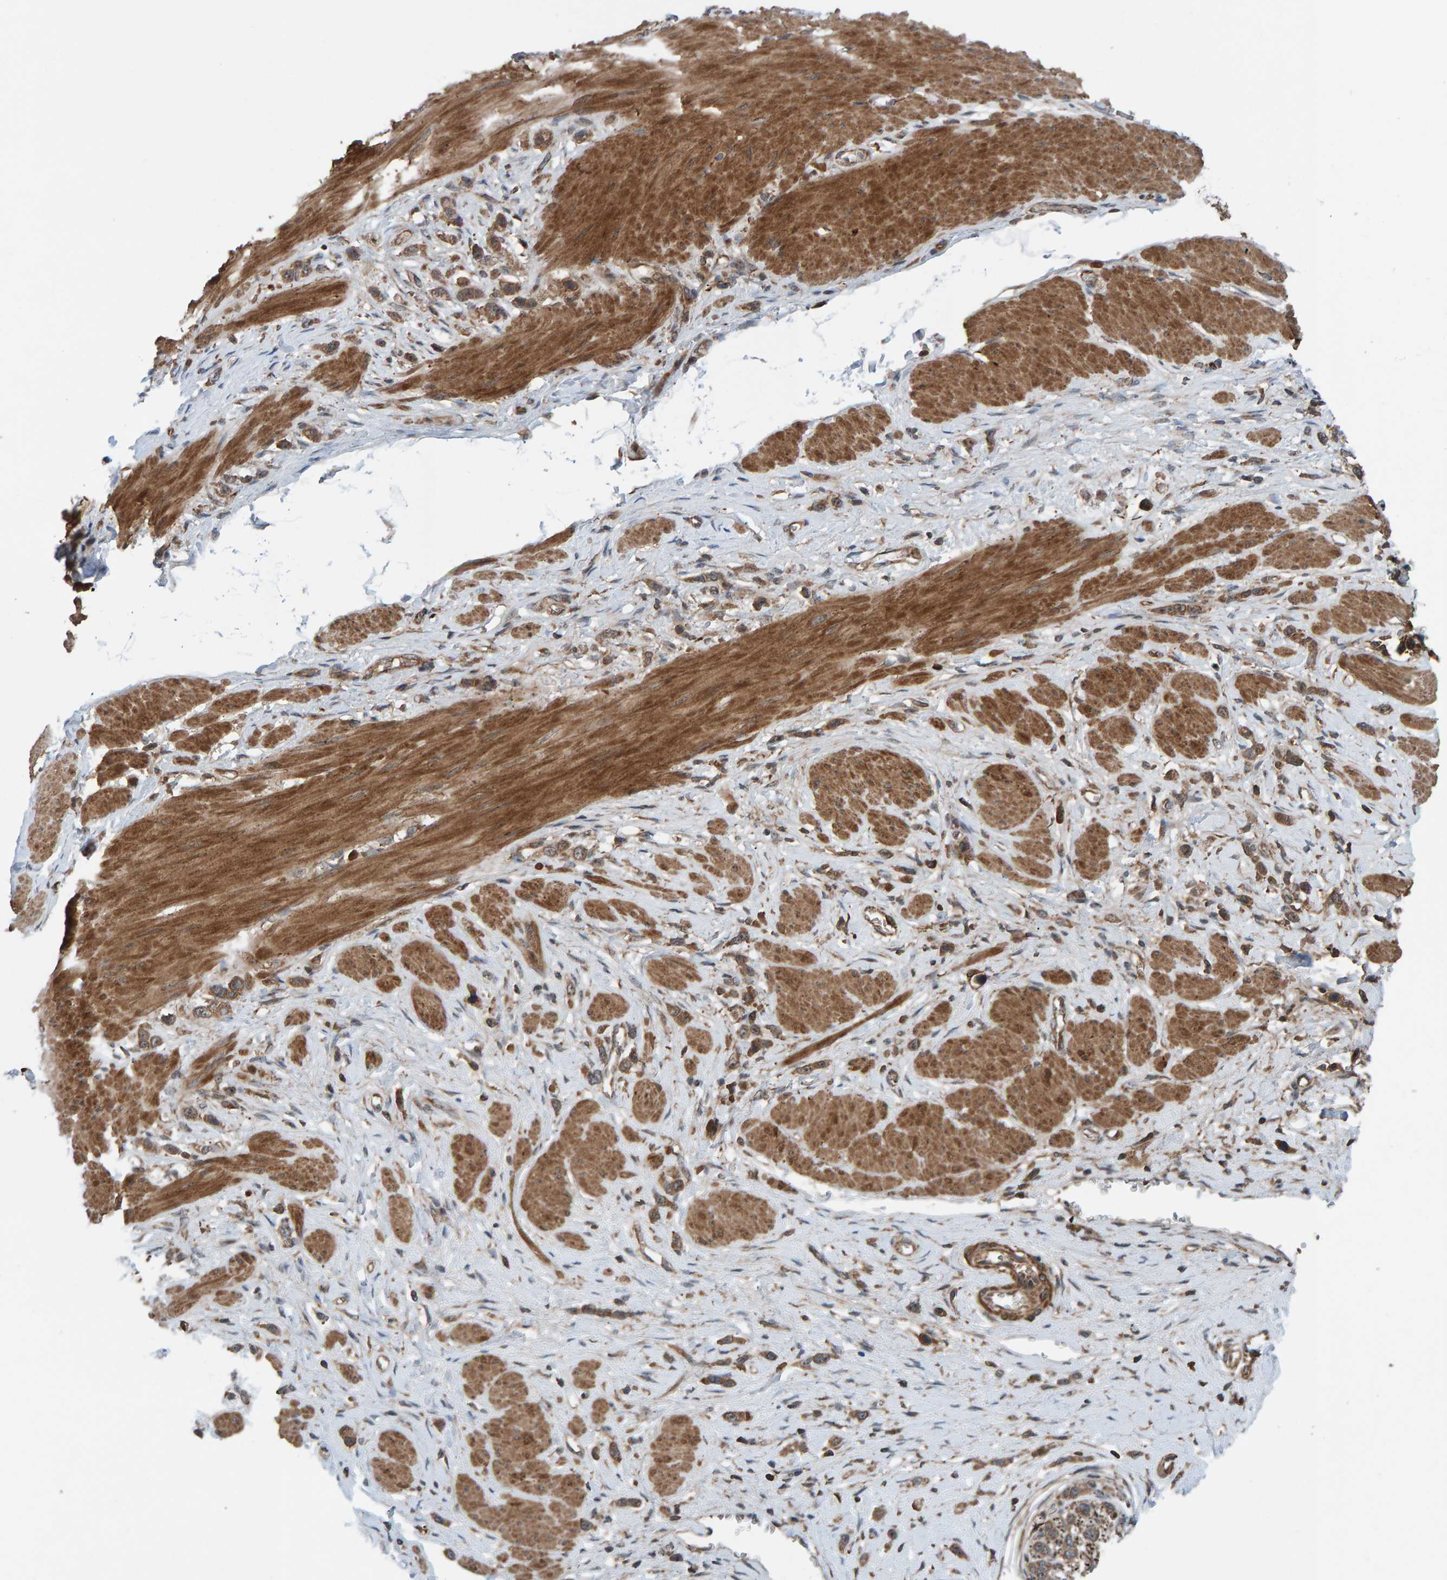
{"staining": {"intensity": "moderate", "quantity": ">75%", "location": "cytoplasmic/membranous"}, "tissue": "stomach cancer", "cell_type": "Tumor cells", "image_type": "cancer", "snomed": [{"axis": "morphology", "description": "Adenocarcinoma, NOS"}, {"axis": "topography", "description": "Stomach"}], "caption": "A brown stain shows moderate cytoplasmic/membranous positivity of a protein in stomach adenocarcinoma tumor cells.", "gene": "CUEDC1", "patient": {"sex": "female", "age": 65}}